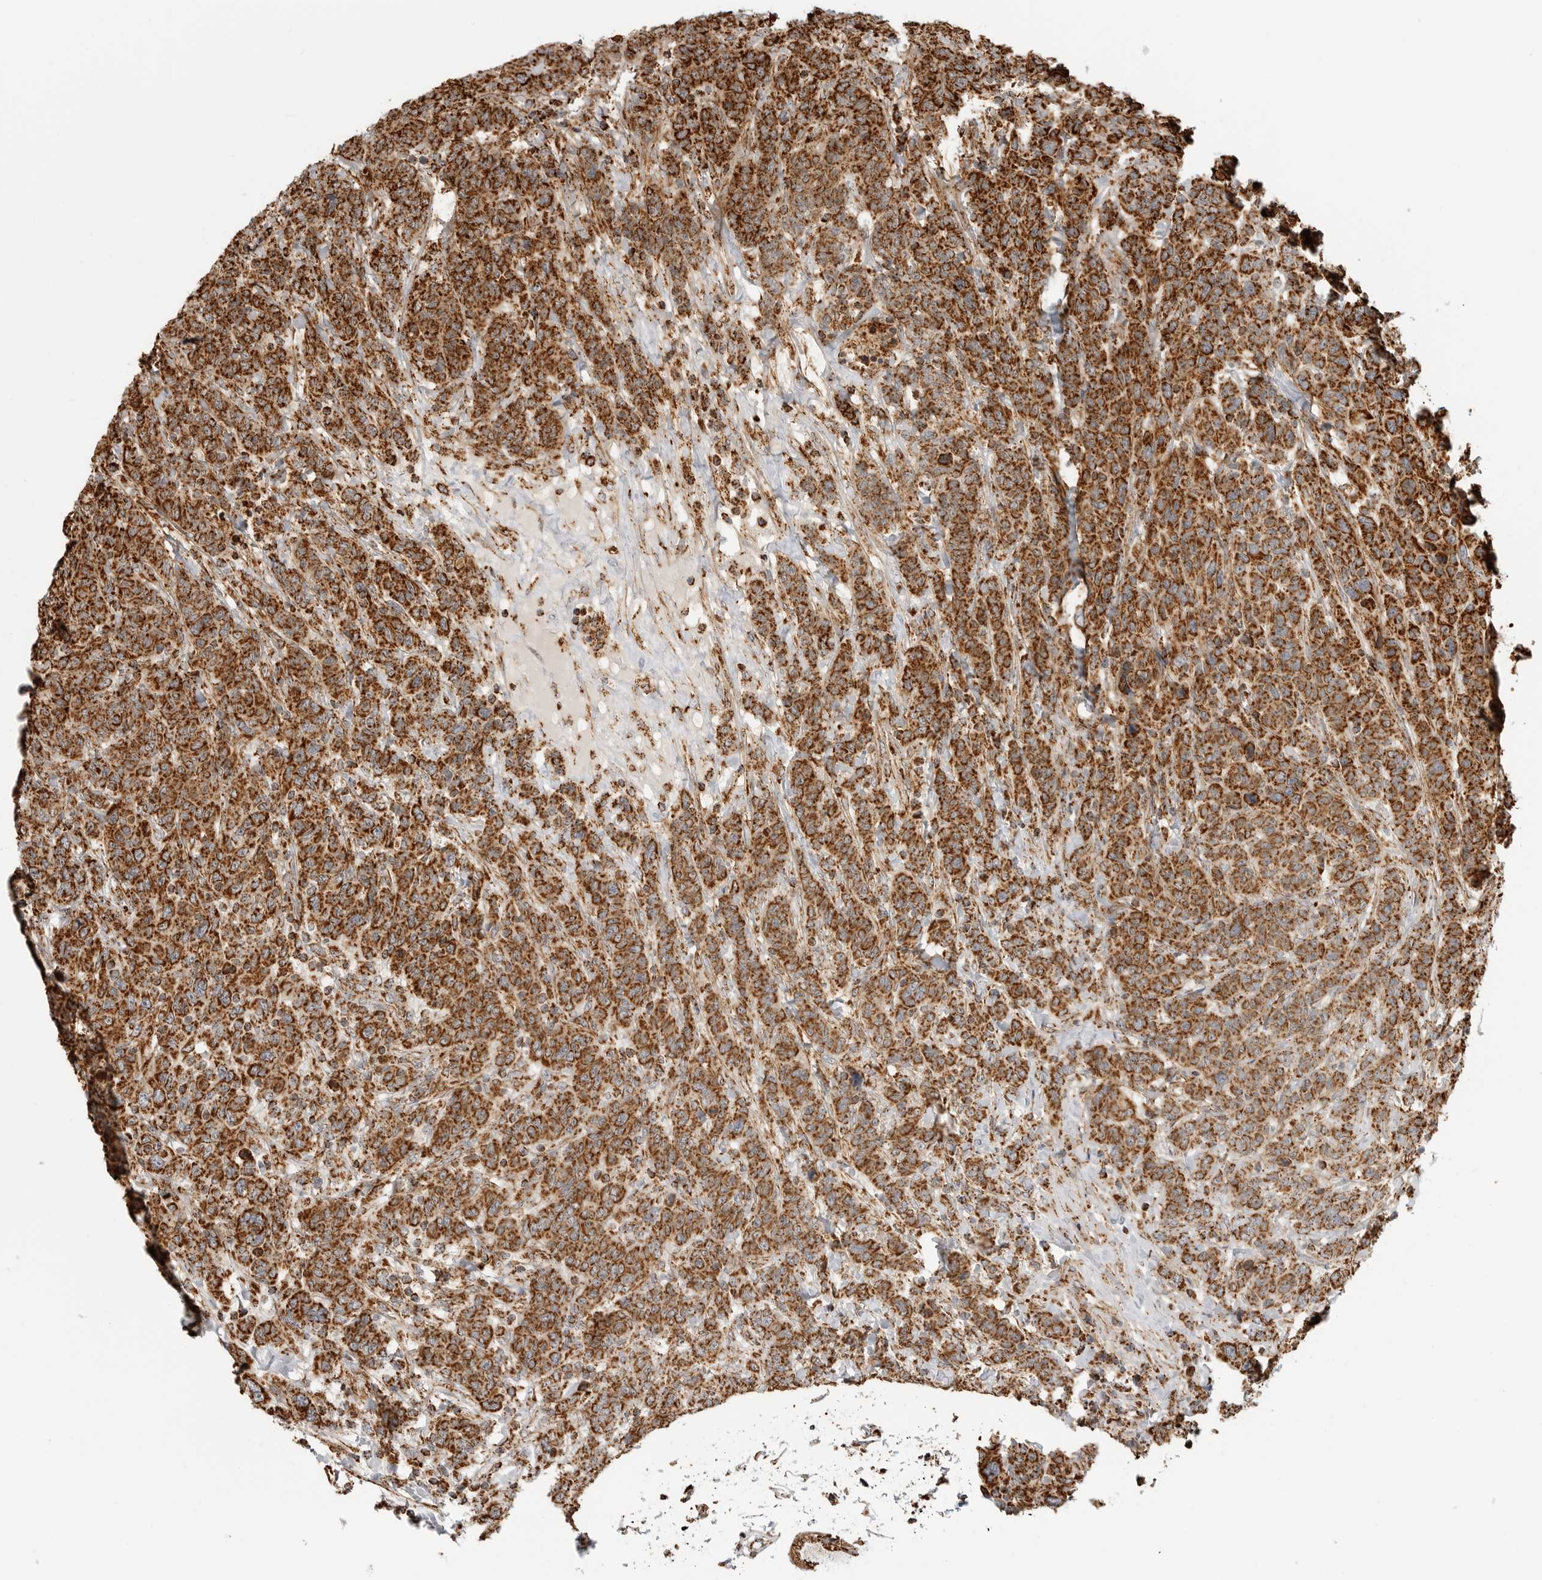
{"staining": {"intensity": "strong", "quantity": ">75%", "location": "cytoplasmic/membranous"}, "tissue": "breast cancer", "cell_type": "Tumor cells", "image_type": "cancer", "snomed": [{"axis": "morphology", "description": "Duct carcinoma"}, {"axis": "topography", "description": "Breast"}], "caption": "The photomicrograph demonstrates a brown stain indicating the presence of a protein in the cytoplasmic/membranous of tumor cells in intraductal carcinoma (breast).", "gene": "BMP2K", "patient": {"sex": "female", "age": 37}}